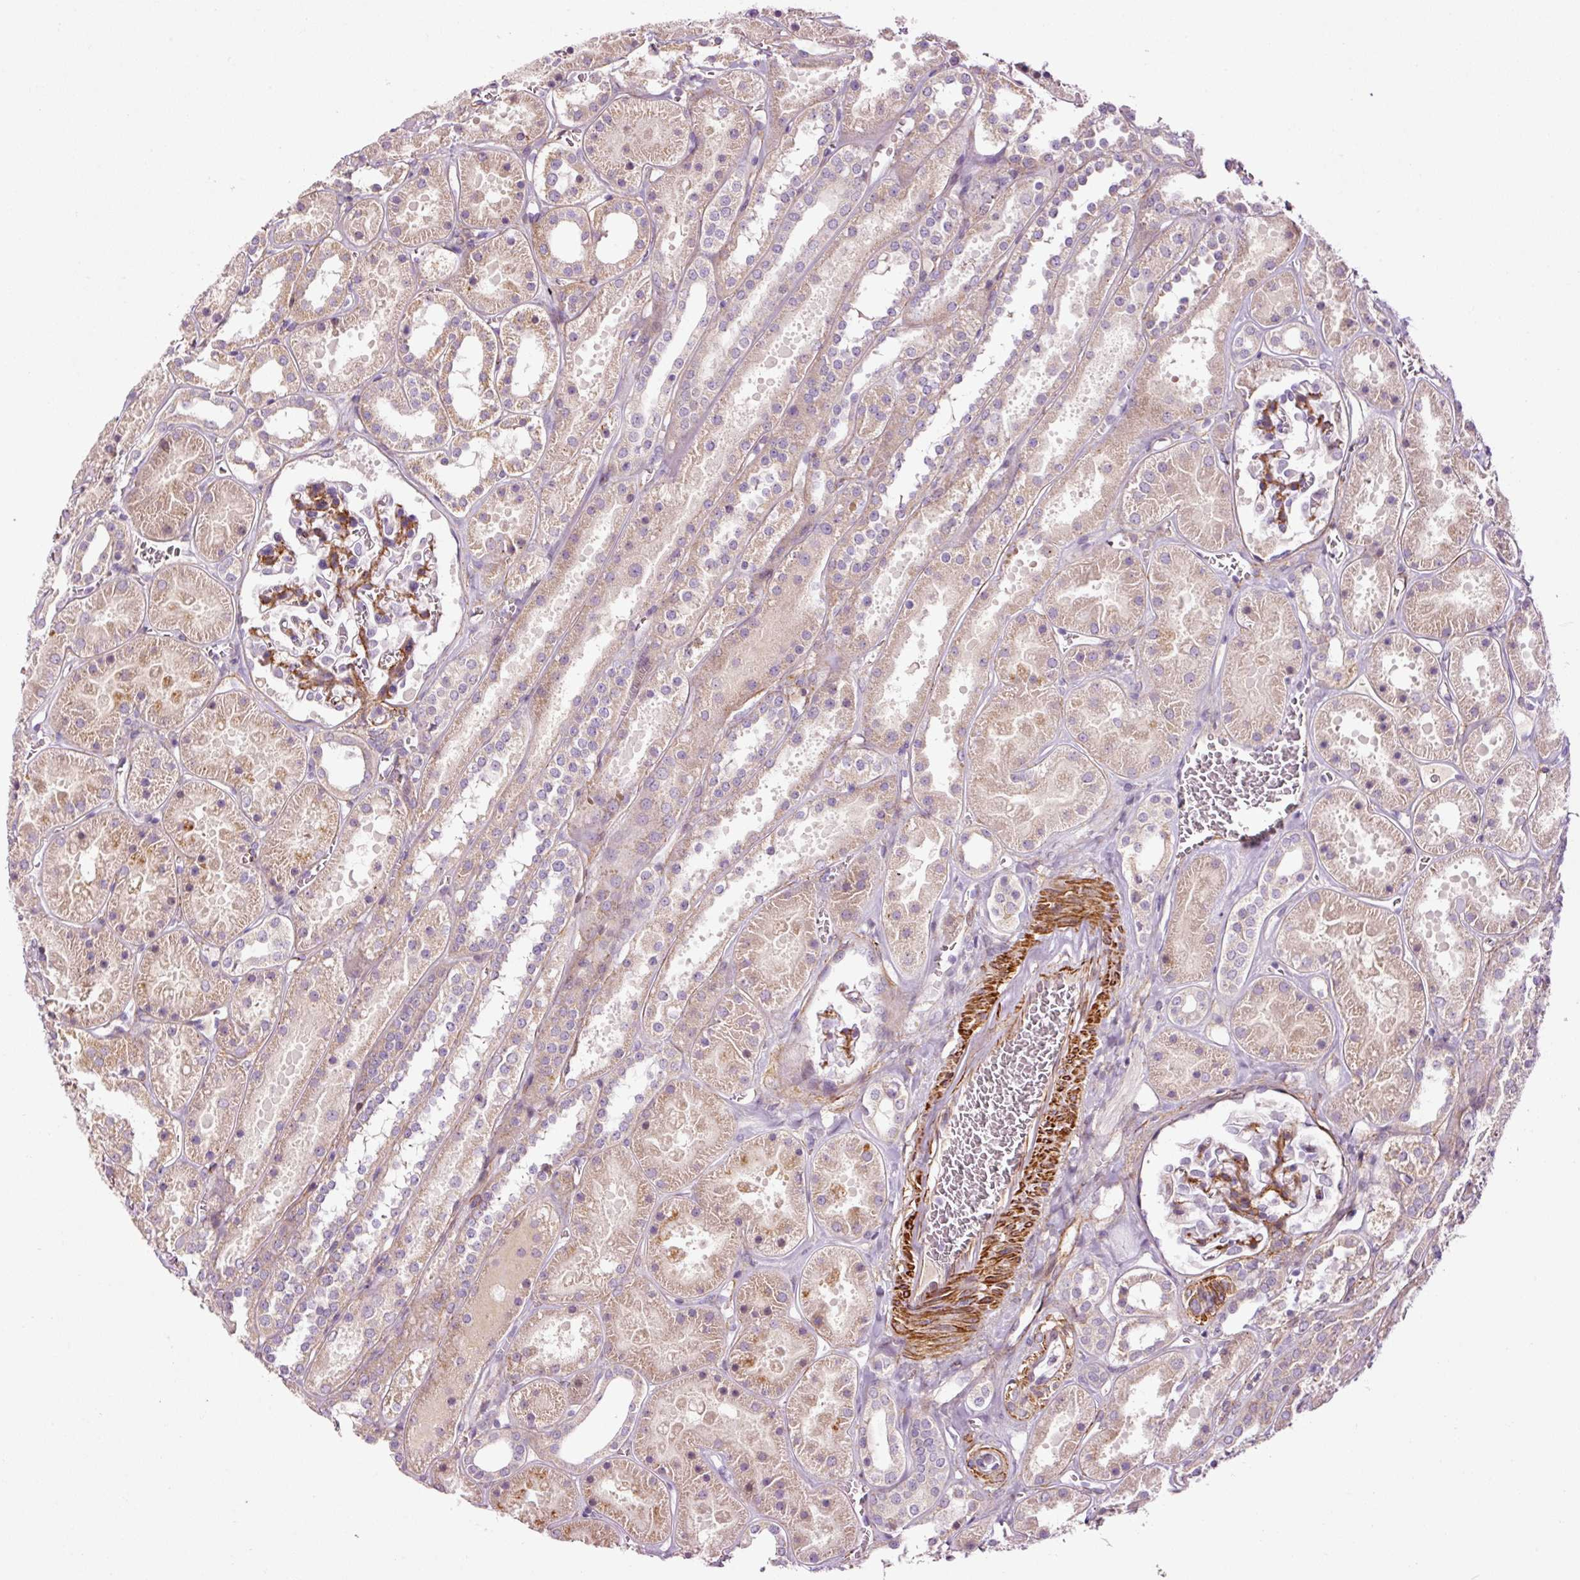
{"staining": {"intensity": "moderate", "quantity": "<25%", "location": "cytoplasmic/membranous"}, "tissue": "kidney", "cell_type": "Cells in glomeruli", "image_type": "normal", "snomed": [{"axis": "morphology", "description": "Normal tissue, NOS"}, {"axis": "topography", "description": "Kidney"}], "caption": "An IHC histopathology image of normal tissue is shown. Protein staining in brown highlights moderate cytoplasmic/membranous positivity in kidney within cells in glomeruli. (DAB IHC with brightfield microscopy, high magnification).", "gene": "ANKRD20A1", "patient": {"sex": "female", "age": 41}}